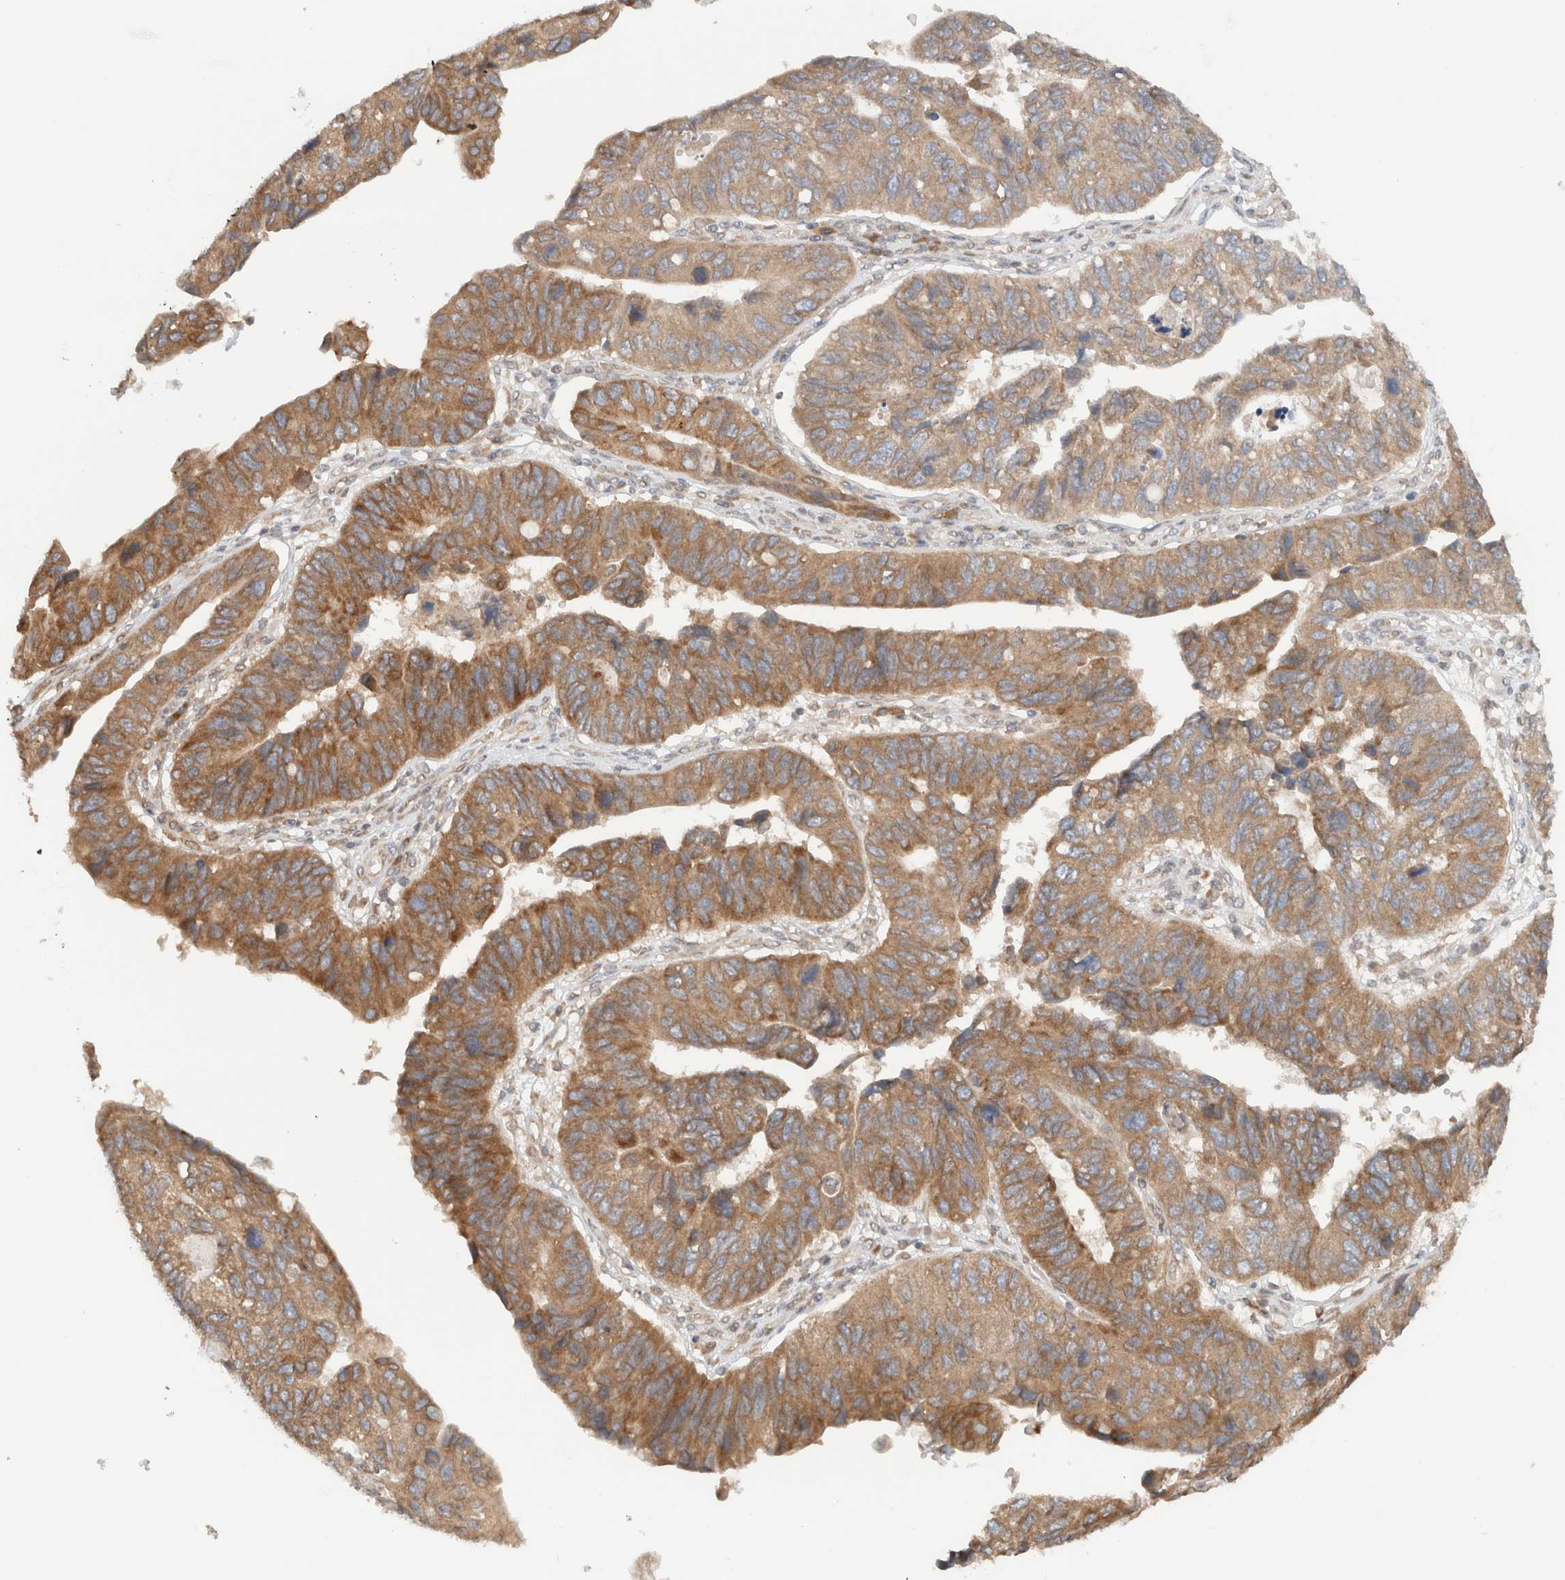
{"staining": {"intensity": "moderate", "quantity": ">75%", "location": "cytoplasmic/membranous"}, "tissue": "stomach cancer", "cell_type": "Tumor cells", "image_type": "cancer", "snomed": [{"axis": "morphology", "description": "Adenocarcinoma, NOS"}, {"axis": "topography", "description": "Stomach"}], "caption": "The image reveals staining of stomach cancer (adenocarcinoma), revealing moderate cytoplasmic/membranous protein staining (brown color) within tumor cells.", "gene": "ARFGEF2", "patient": {"sex": "male", "age": 59}}